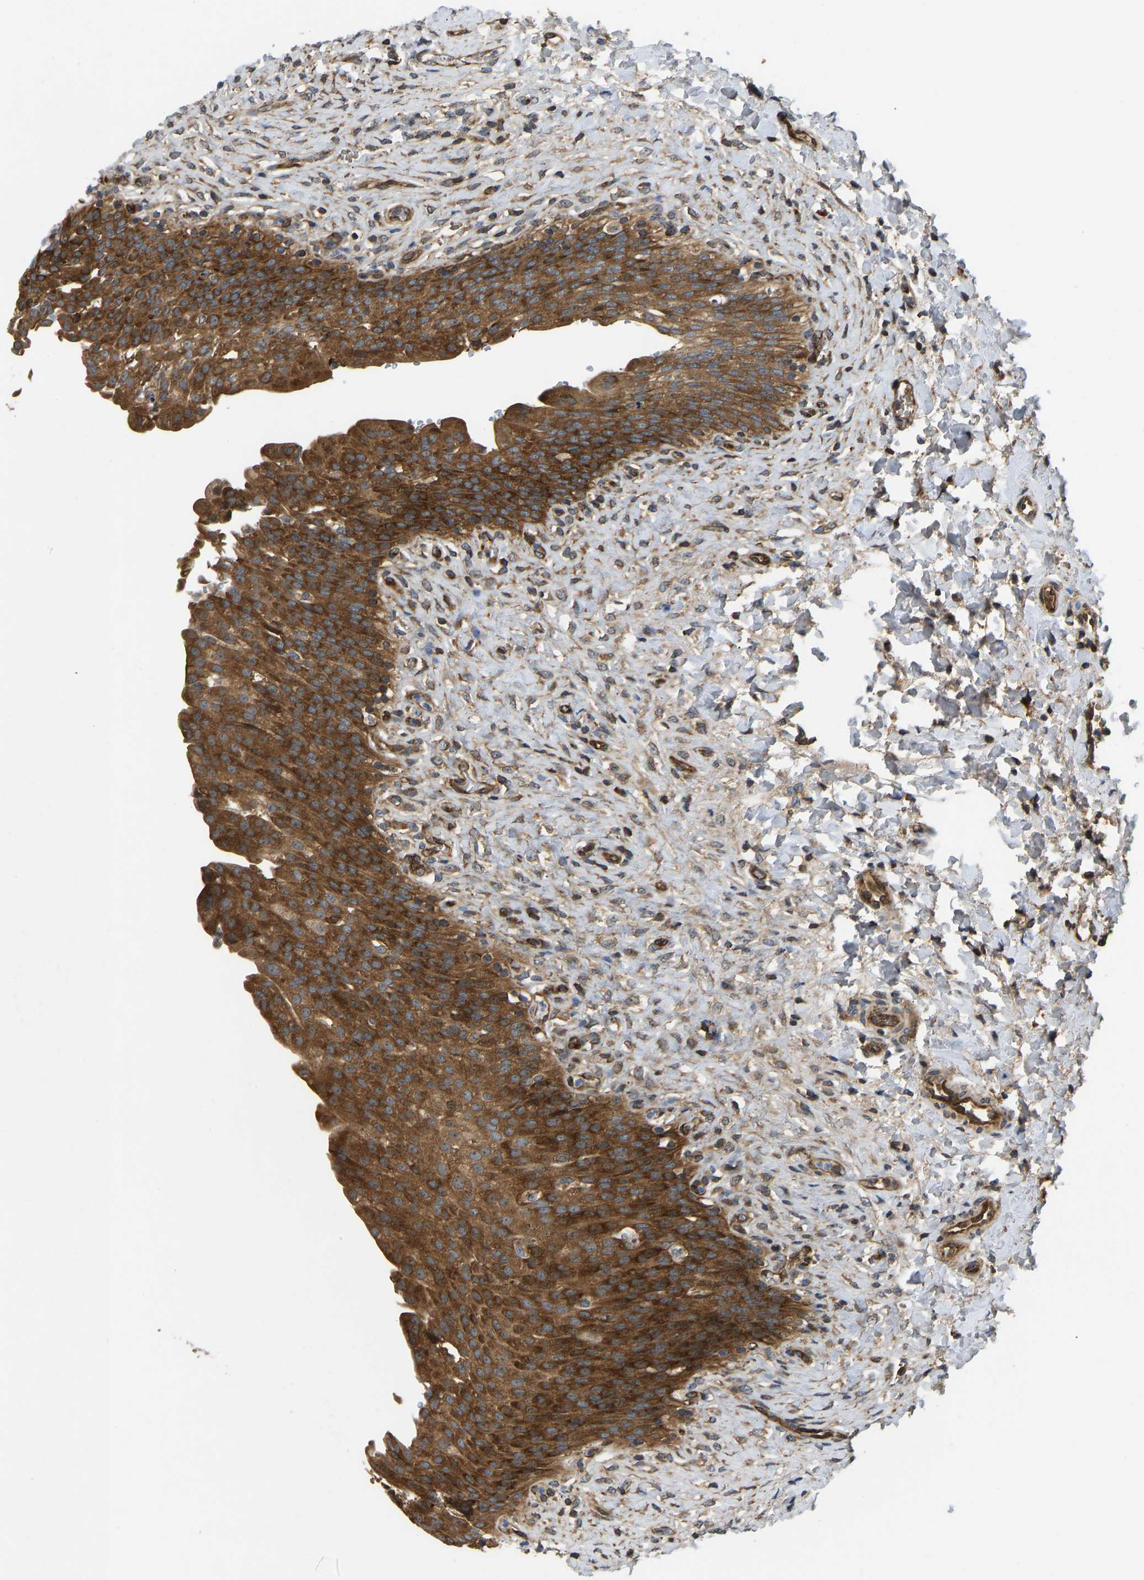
{"staining": {"intensity": "strong", "quantity": ">75%", "location": "cytoplasmic/membranous"}, "tissue": "urinary bladder", "cell_type": "Urothelial cells", "image_type": "normal", "snomed": [{"axis": "morphology", "description": "Urothelial carcinoma, High grade"}, {"axis": "topography", "description": "Urinary bladder"}], "caption": "IHC micrograph of unremarkable urinary bladder: human urinary bladder stained using immunohistochemistry (IHC) shows high levels of strong protein expression localized specifically in the cytoplasmic/membranous of urothelial cells, appearing as a cytoplasmic/membranous brown color.", "gene": "RASGRF2", "patient": {"sex": "male", "age": 46}}